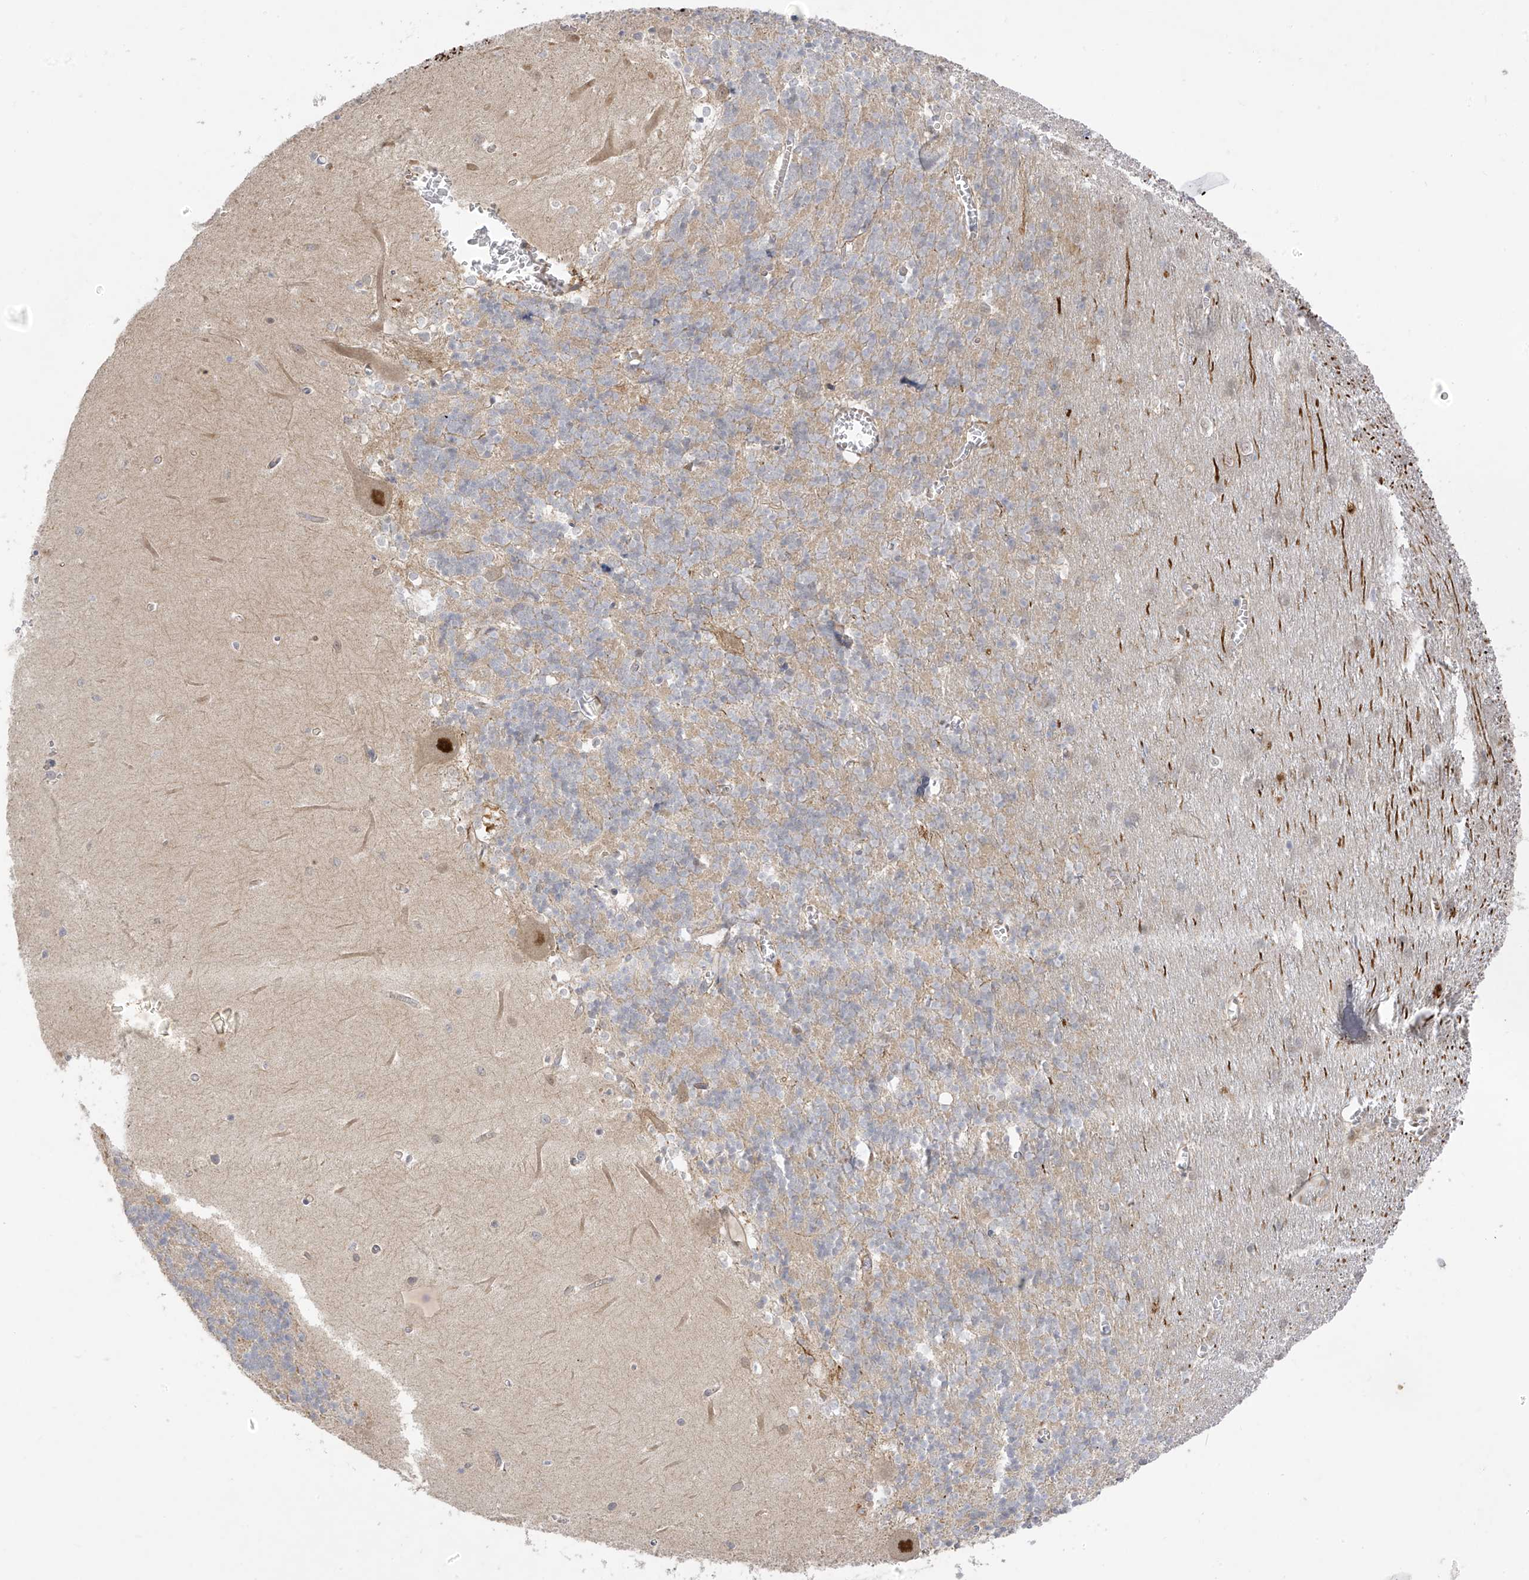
{"staining": {"intensity": "weak", "quantity": "<25%", "location": "cytoplasmic/membranous"}, "tissue": "cerebellum", "cell_type": "Cells in granular layer", "image_type": "normal", "snomed": [{"axis": "morphology", "description": "Normal tissue, NOS"}, {"axis": "topography", "description": "Cerebellum"}], "caption": "Immunohistochemistry (IHC) micrograph of unremarkable human cerebellum stained for a protein (brown), which exhibits no staining in cells in granular layer.", "gene": "EIPR1", "patient": {"sex": "male", "age": 37}}